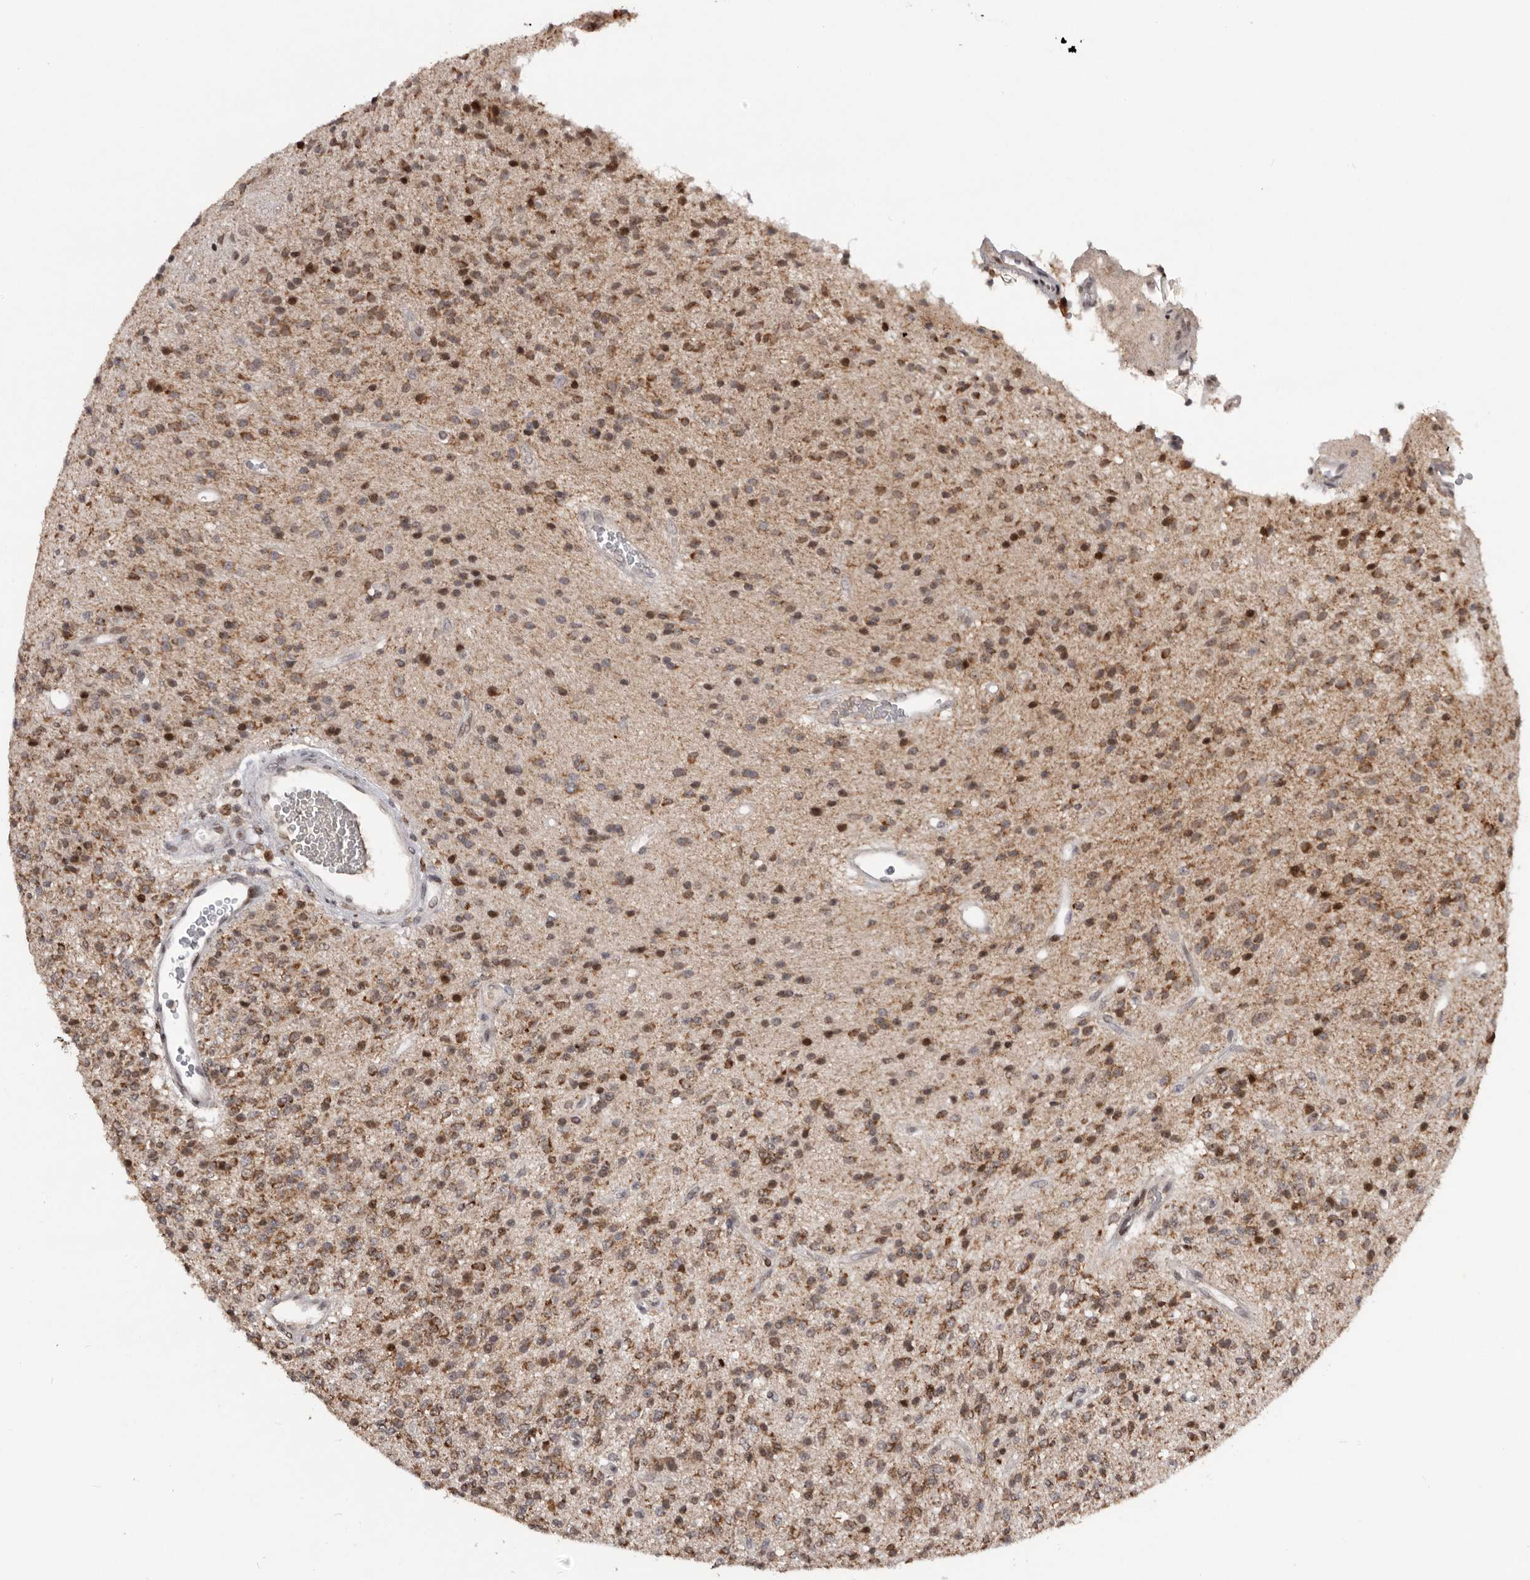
{"staining": {"intensity": "moderate", "quantity": ">75%", "location": "cytoplasmic/membranous"}, "tissue": "glioma", "cell_type": "Tumor cells", "image_type": "cancer", "snomed": [{"axis": "morphology", "description": "Glioma, malignant, High grade"}, {"axis": "topography", "description": "Brain"}], "caption": "The photomicrograph demonstrates staining of glioma, revealing moderate cytoplasmic/membranous protein staining (brown color) within tumor cells.", "gene": "C17orf99", "patient": {"sex": "male", "age": 34}}